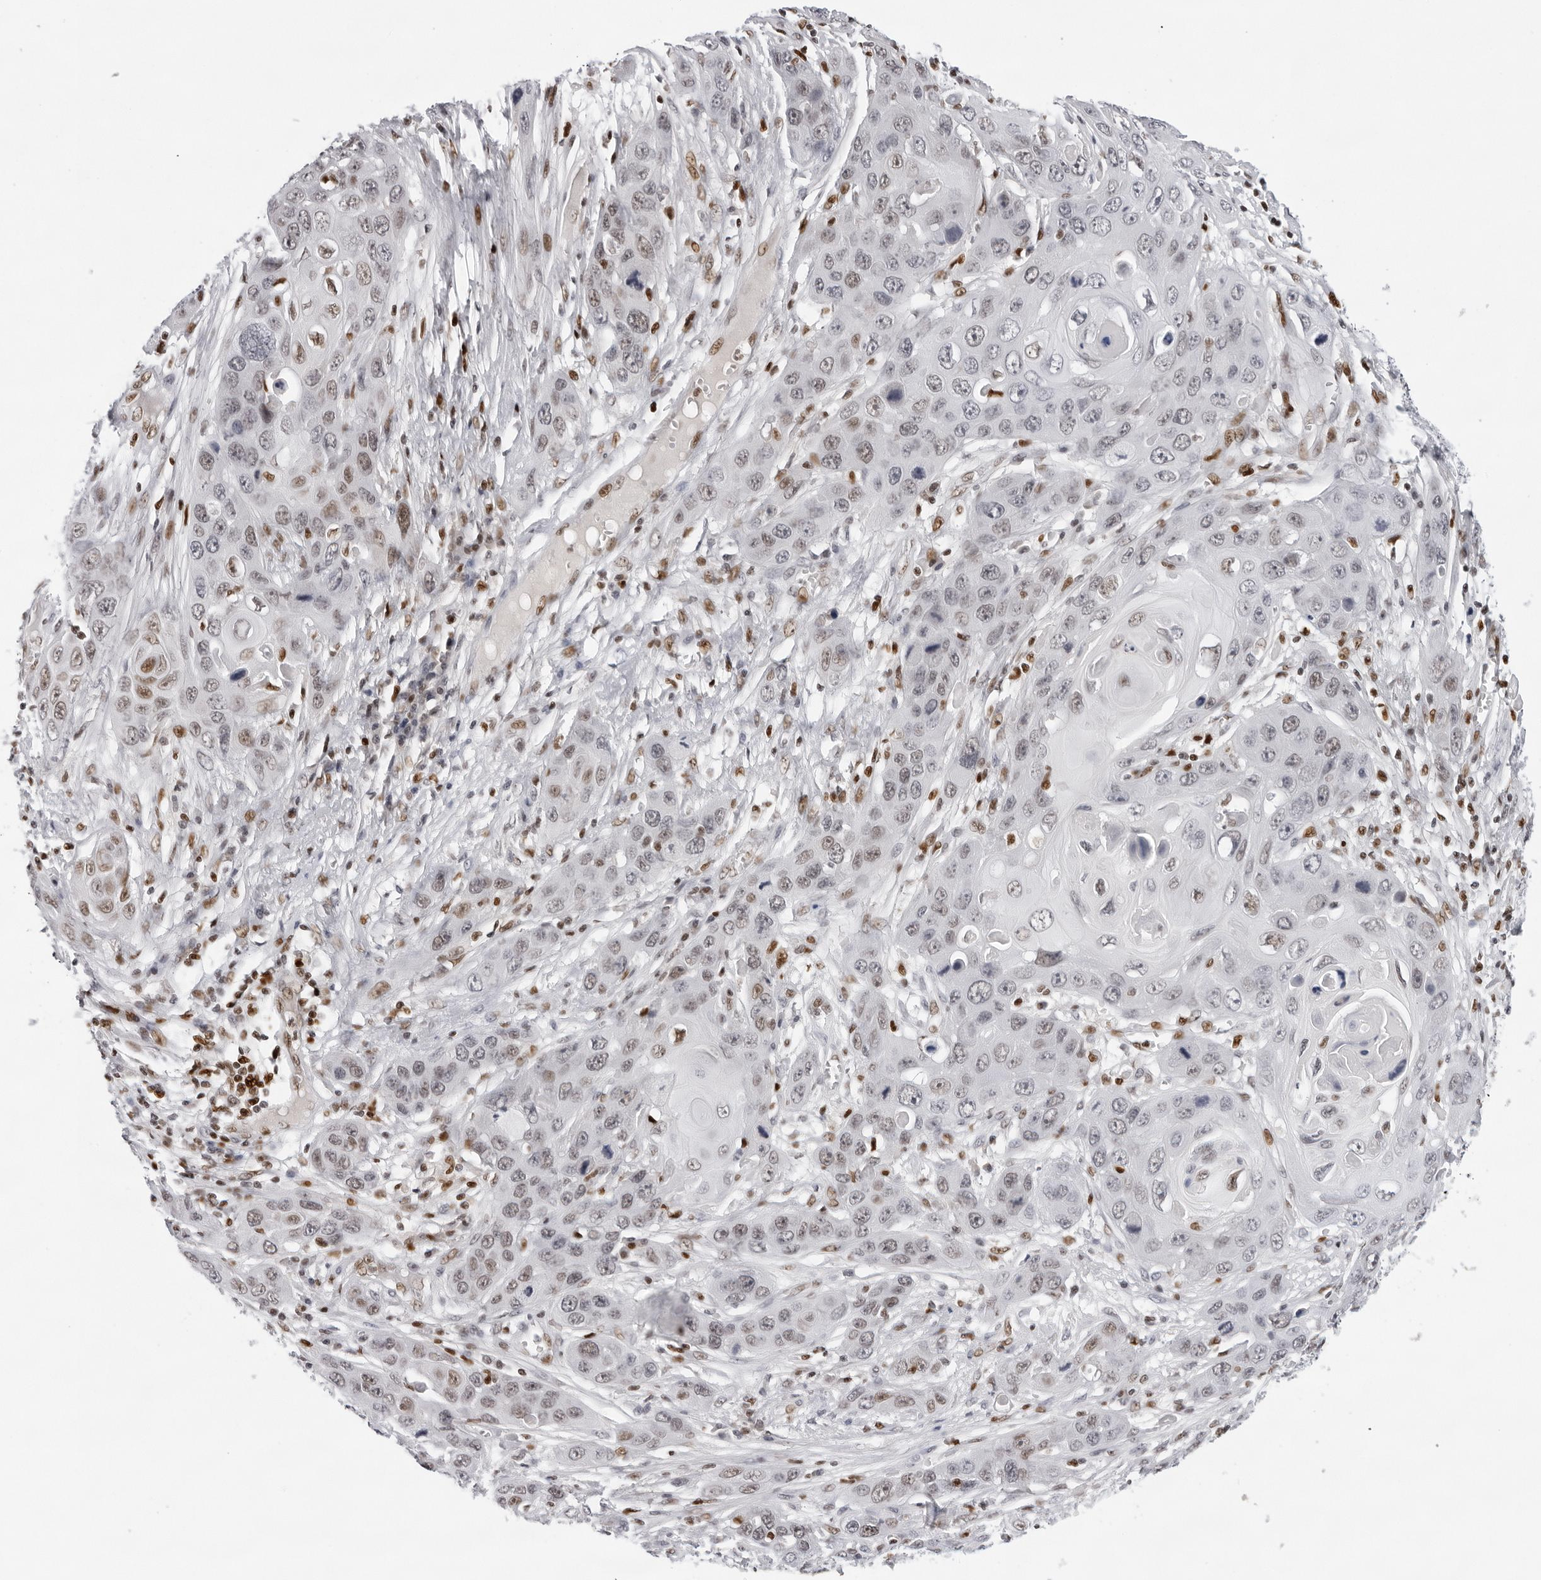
{"staining": {"intensity": "moderate", "quantity": "<25%", "location": "nuclear"}, "tissue": "skin cancer", "cell_type": "Tumor cells", "image_type": "cancer", "snomed": [{"axis": "morphology", "description": "Squamous cell carcinoma, NOS"}, {"axis": "topography", "description": "Skin"}], "caption": "Skin squamous cell carcinoma stained with a brown dye displays moderate nuclear positive staining in about <25% of tumor cells.", "gene": "OGG1", "patient": {"sex": "male", "age": 55}}